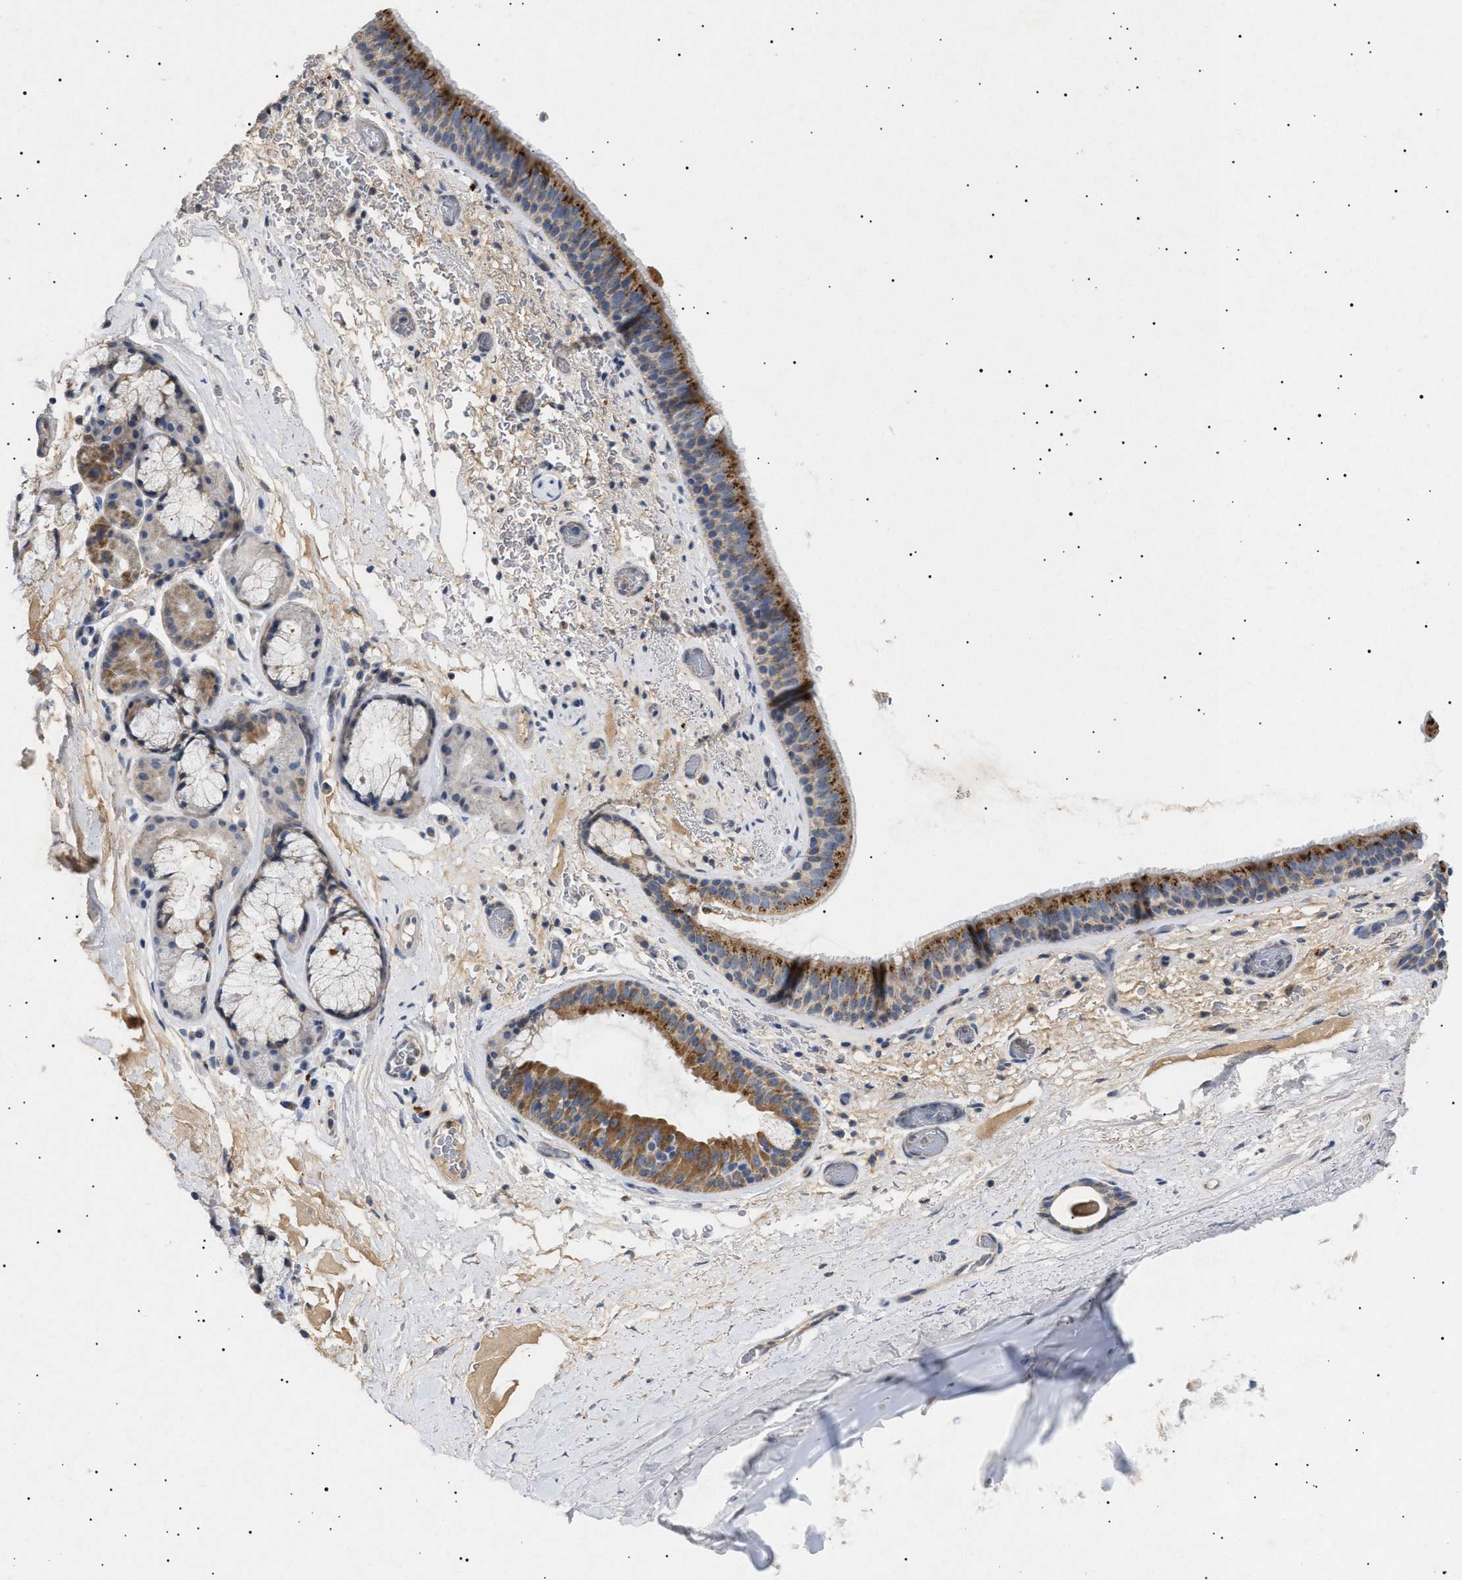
{"staining": {"intensity": "strong", "quantity": ">75%", "location": "cytoplasmic/membranous"}, "tissue": "bronchus", "cell_type": "Respiratory epithelial cells", "image_type": "normal", "snomed": [{"axis": "morphology", "description": "Normal tissue, NOS"}, {"axis": "topography", "description": "Cartilage tissue"}], "caption": "Immunohistochemical staining of normal human bronchus displays high levels of strong cytoplasmic/membranous staining in about >75% of respiratory epithelial cells.", "gene": "SIRT5", "patient": {"sex": "female", "age": 63}}